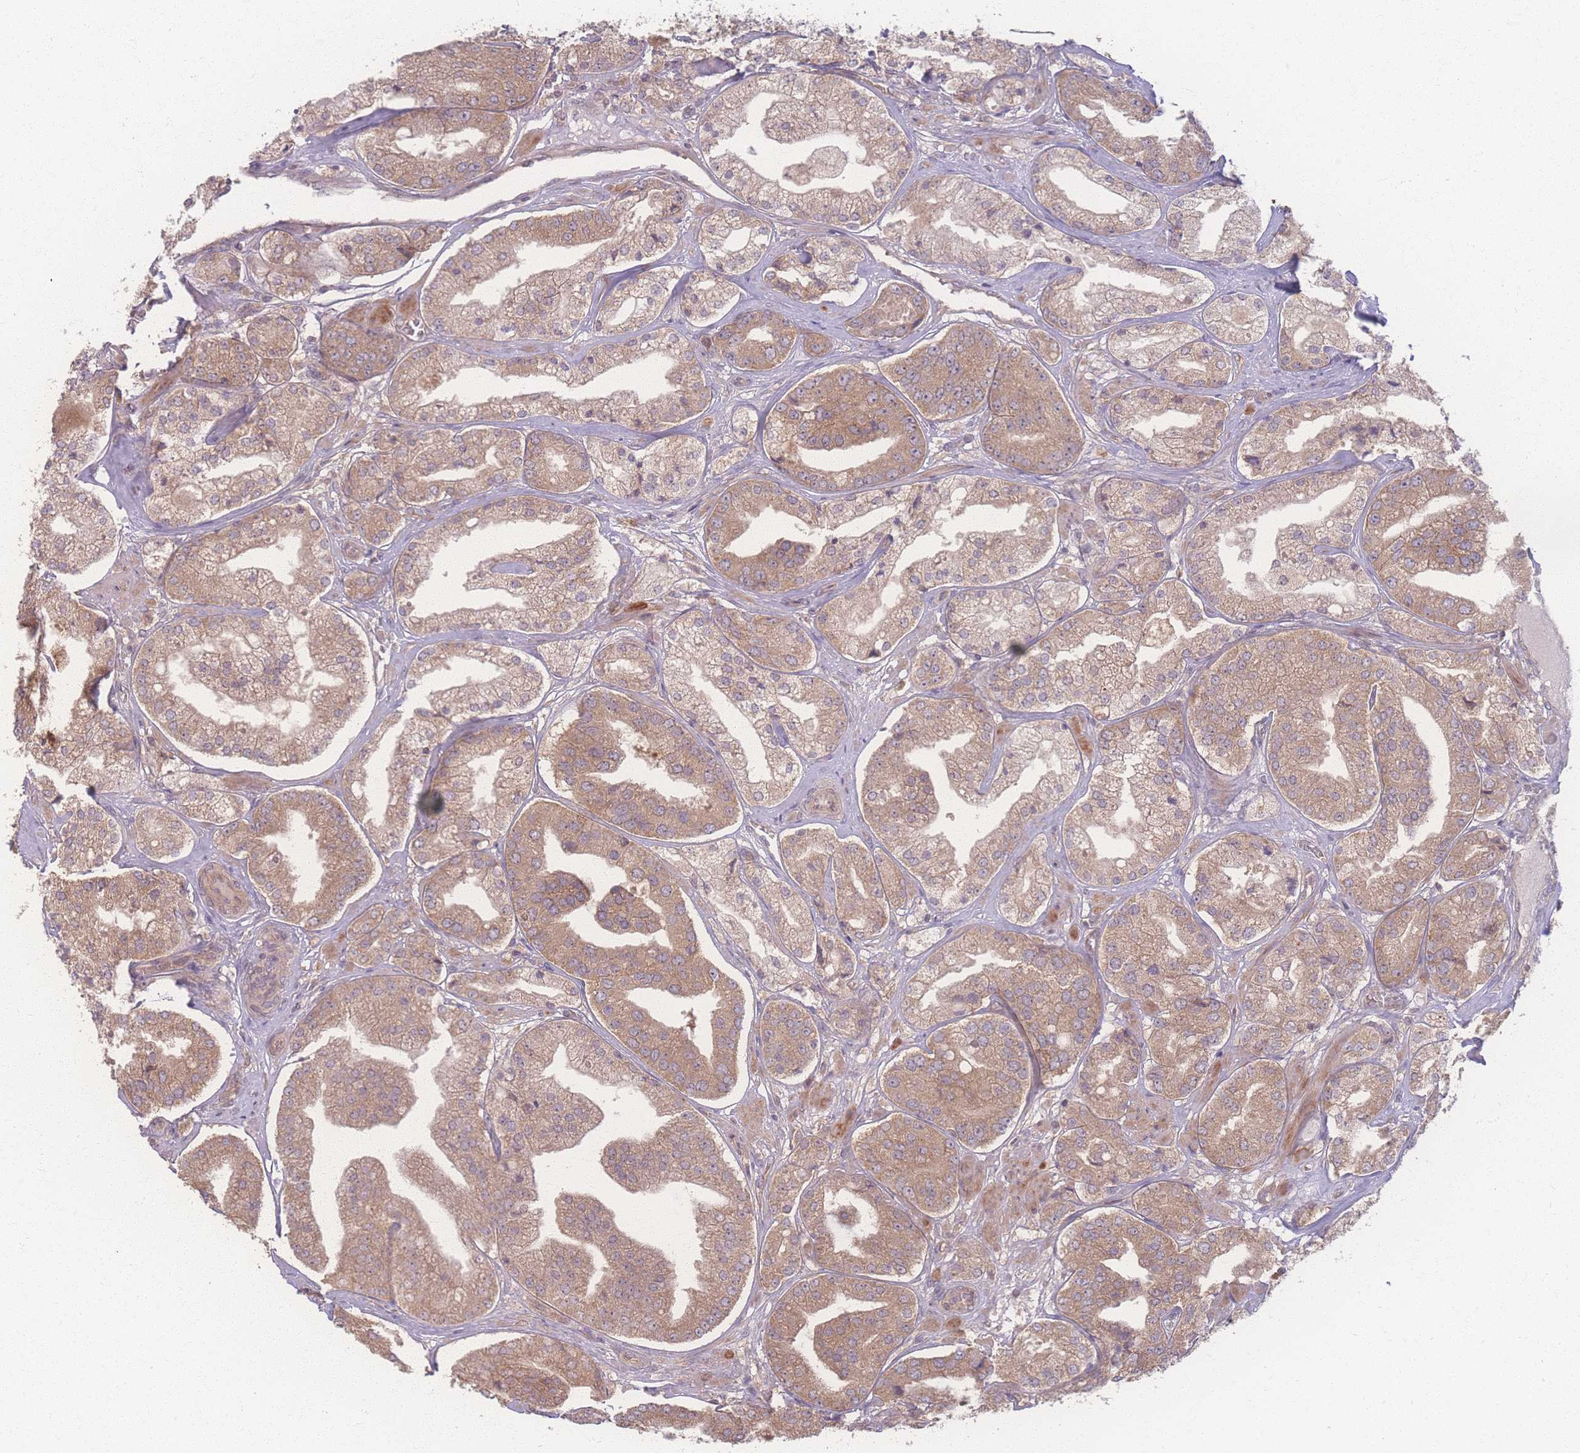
{"staining": {"intensity": "moderate", "quantity": ">75%", "location": "cytoplasmic/membranous"}, "tissue": "prostate cancer", "cell_type": "Tumor cells", "image_type": "cancer", "snomed": [{"axis": "morphology", "description": "Adenocarcinoma, High grade"}, {"axis": "topography", "description": "Prostate"}], "caption": "There is medium levels of moderate cytoplasmic/membranous expression in tumor cells of prostate cancer (high-grade adenocarcinoma), as demonstrated by immunohistochemical staining (brown color).", "gene": "INSR", "patient": {"sex": "male", "age": 63}}